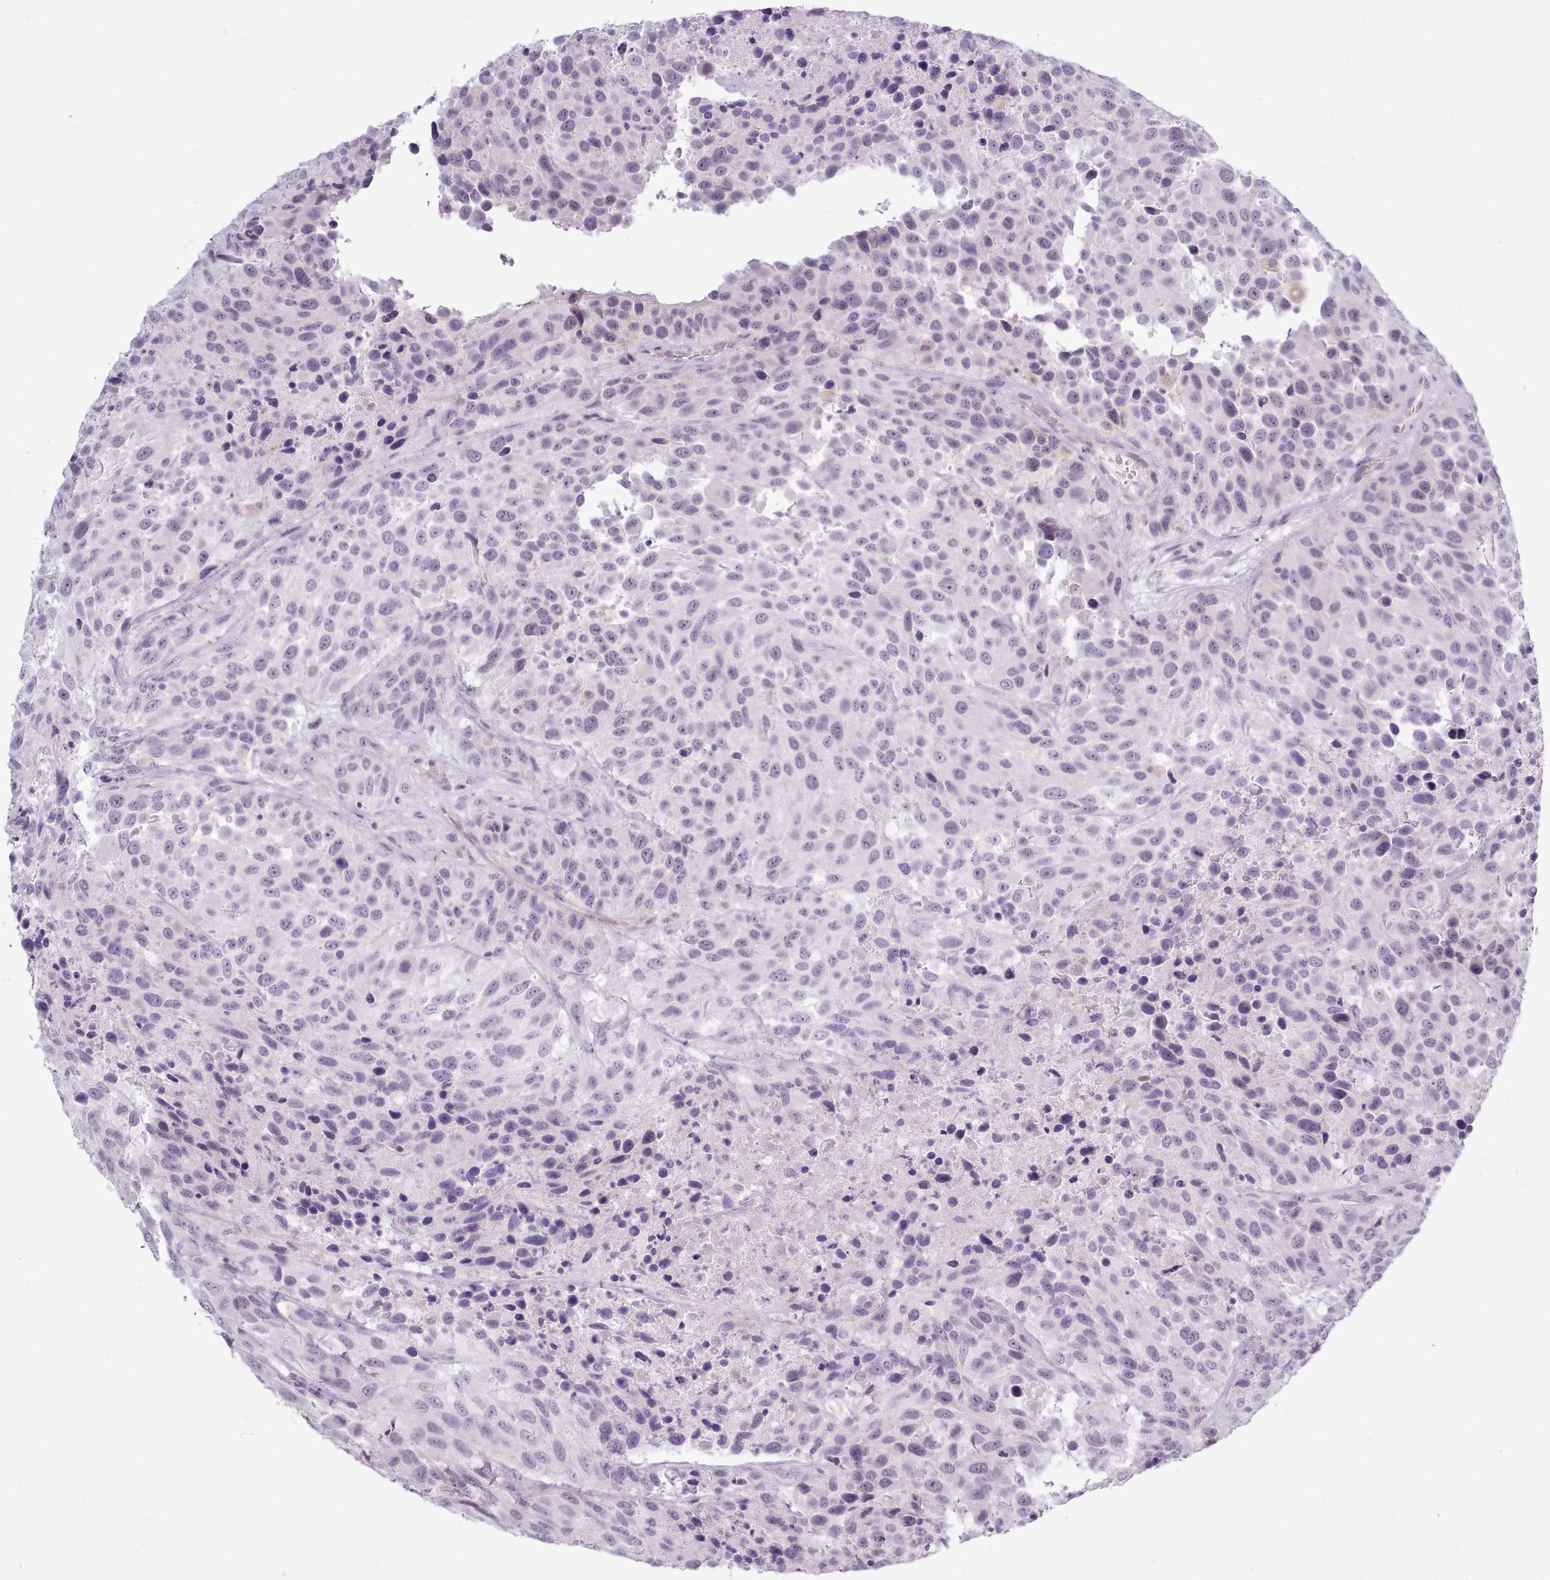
{"staining": {"intensity": "negative", "quantity": "none", "location": "none"}, "tissue": "urothelial cancer", "cell_type": "Tumor cells", "image_type": "cancer", "snomed": [{"axis": "morphology", "description": "Urothelial carcinoma, High grade"}, {"axis": "topography", "description": "Urinary bladder"}], "caption": "The image displays no significant staining in tumor cells of urothelial carcinoma (high-grade).", "gene": "BDKRB2", "patient": {"sex": "female", "age": 70}}